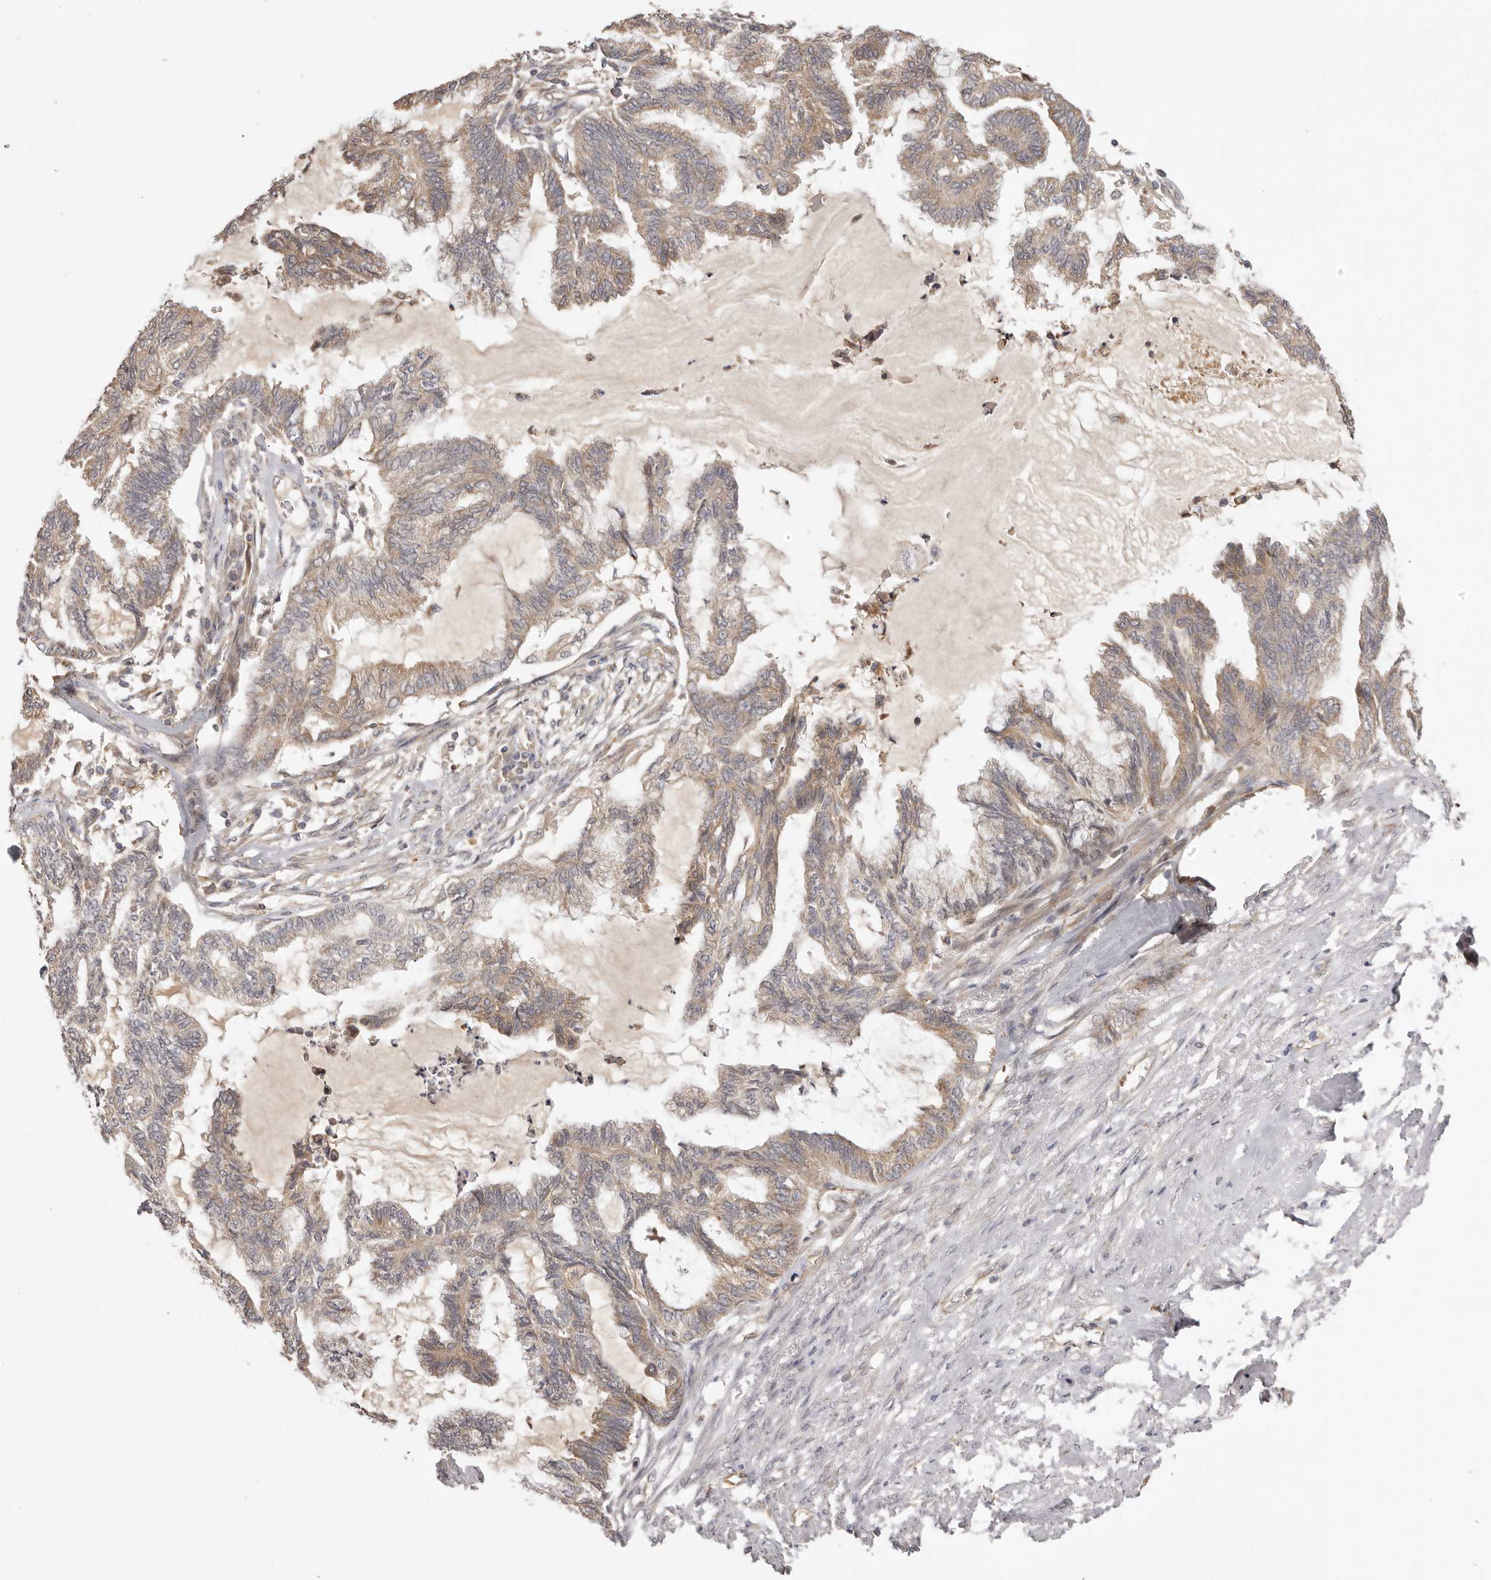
{"staining": {"intensity": "moderate", "quantity": "25%-75%", "location": "cytoplasmic/membranous"}, "tissue": "endometrial cancer", "cell_type": "Tumor cells", "image_type": "cancer", "snomed": [{"axis": "morphology", "description": "Adenocarcinoma, NOS"}, {"axis": "topography", "description": "Endometrium"}], "caption": "Immunohistochemical staining of human endometrial cancer (adenocarcinoma) displays medium levels of moderate cytoplasmic/membranous protein positivity in approximately 25%-75% of tumor cells.", "gene": "UBR2", "patient": {"sex": "female", "age": 86}}